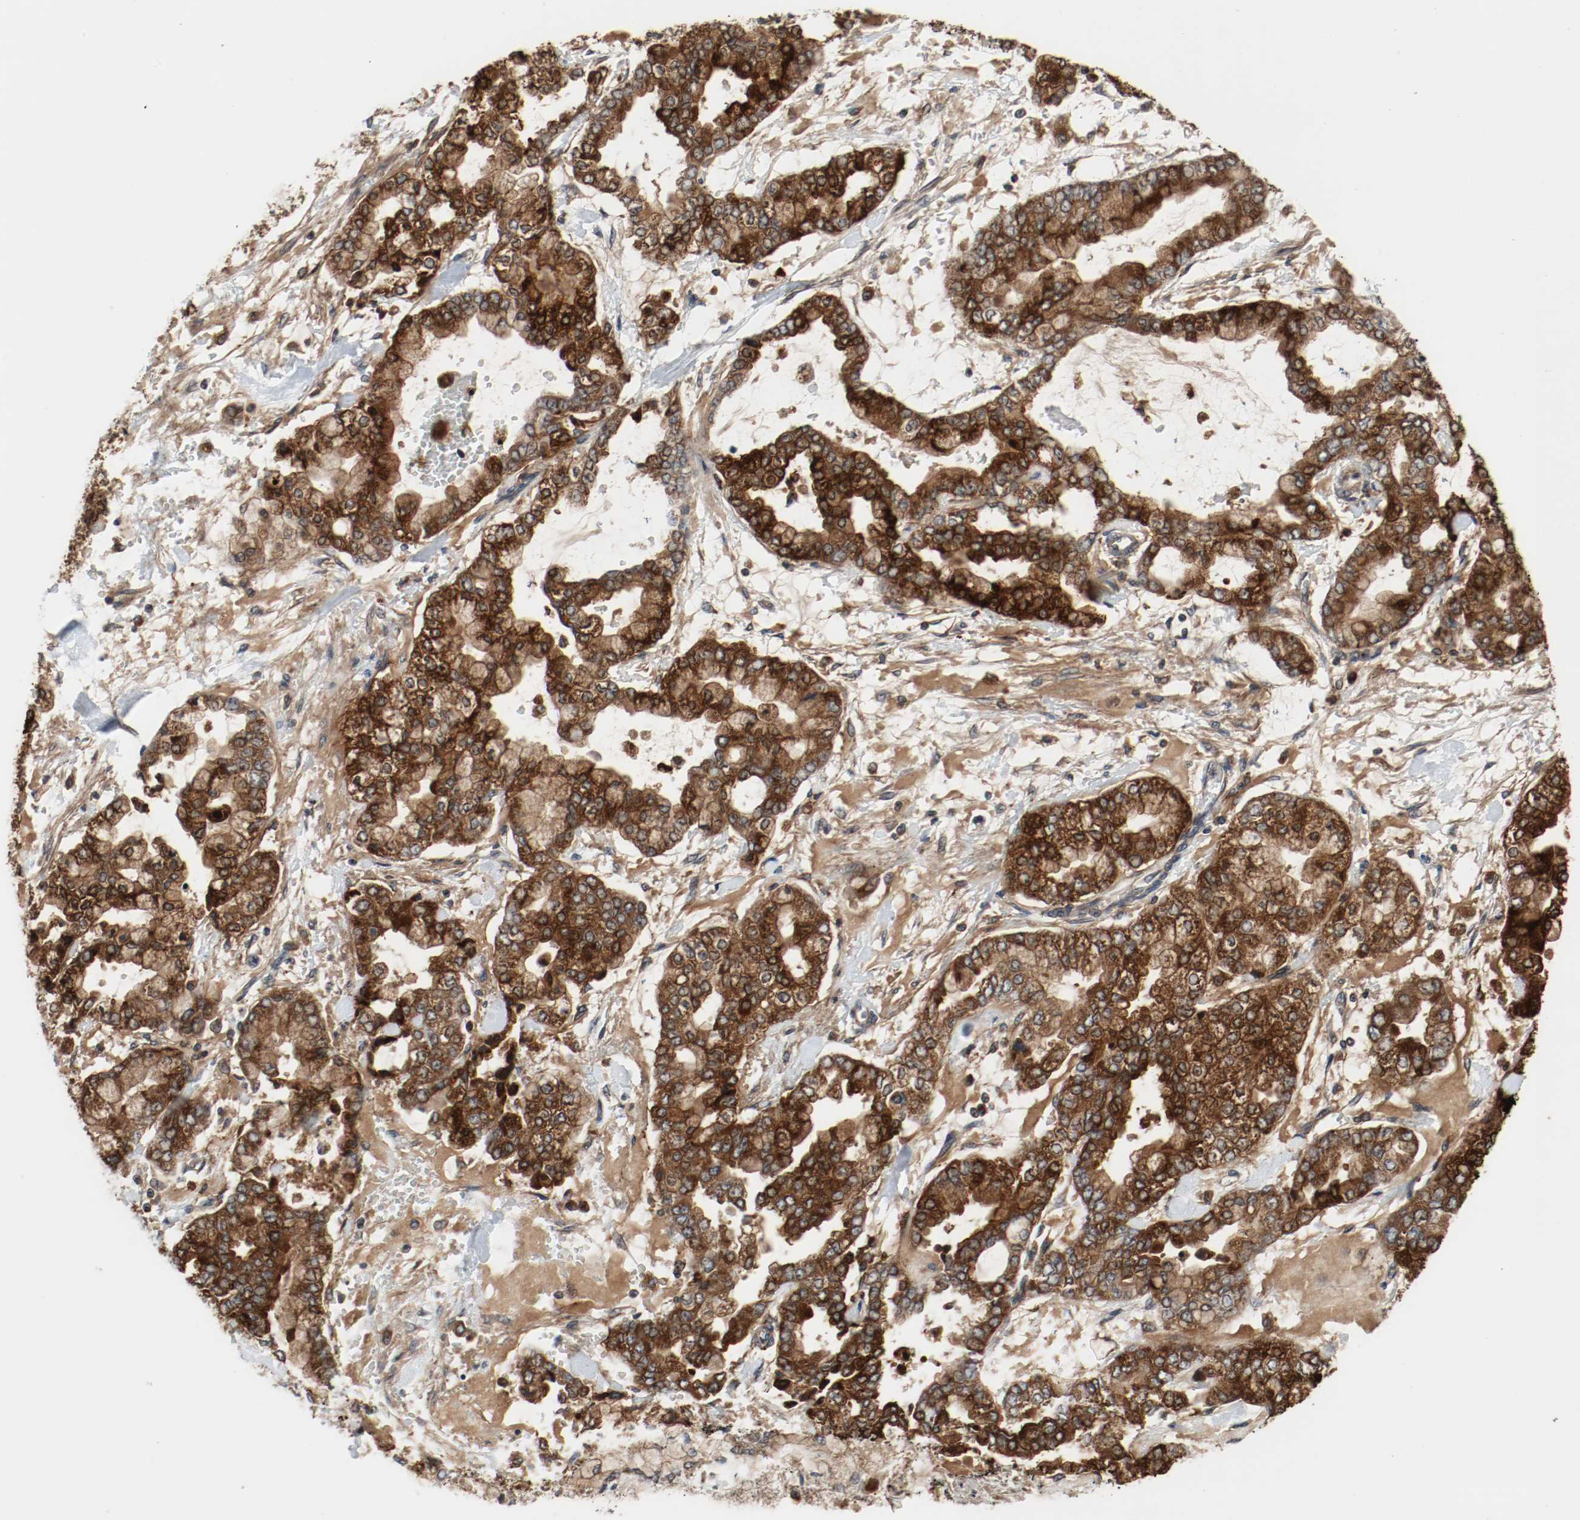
{"staining": {"intensity": "strong", "quantity": ">75%", "location": "cytoplasmic/membranous"}, "tissue": "stomach cancer", "cell_type": "Tumor cells", "image_type": "cancer", "snomed": [{"axis": "morphology", "description": "Normal tissue, NOS"}, {"axis": "morphology", "description": "Adenocarcinoma, NOS"}, {"axis": "topography", "description": "Stomach, upper"}, {"axis": "topography", "description": "Stomach"}], "caption": "A brown stain highlights strong cytoplasmic/membranous expression of a protein in human stomach cancer tumor cells. The staining was performed using DAB, with brown indicating positive protein expression. Nuclei are stained blue with hematoxylin.", "gene": "LAMP2", "patient": {"sex": "male", "age": 76}}